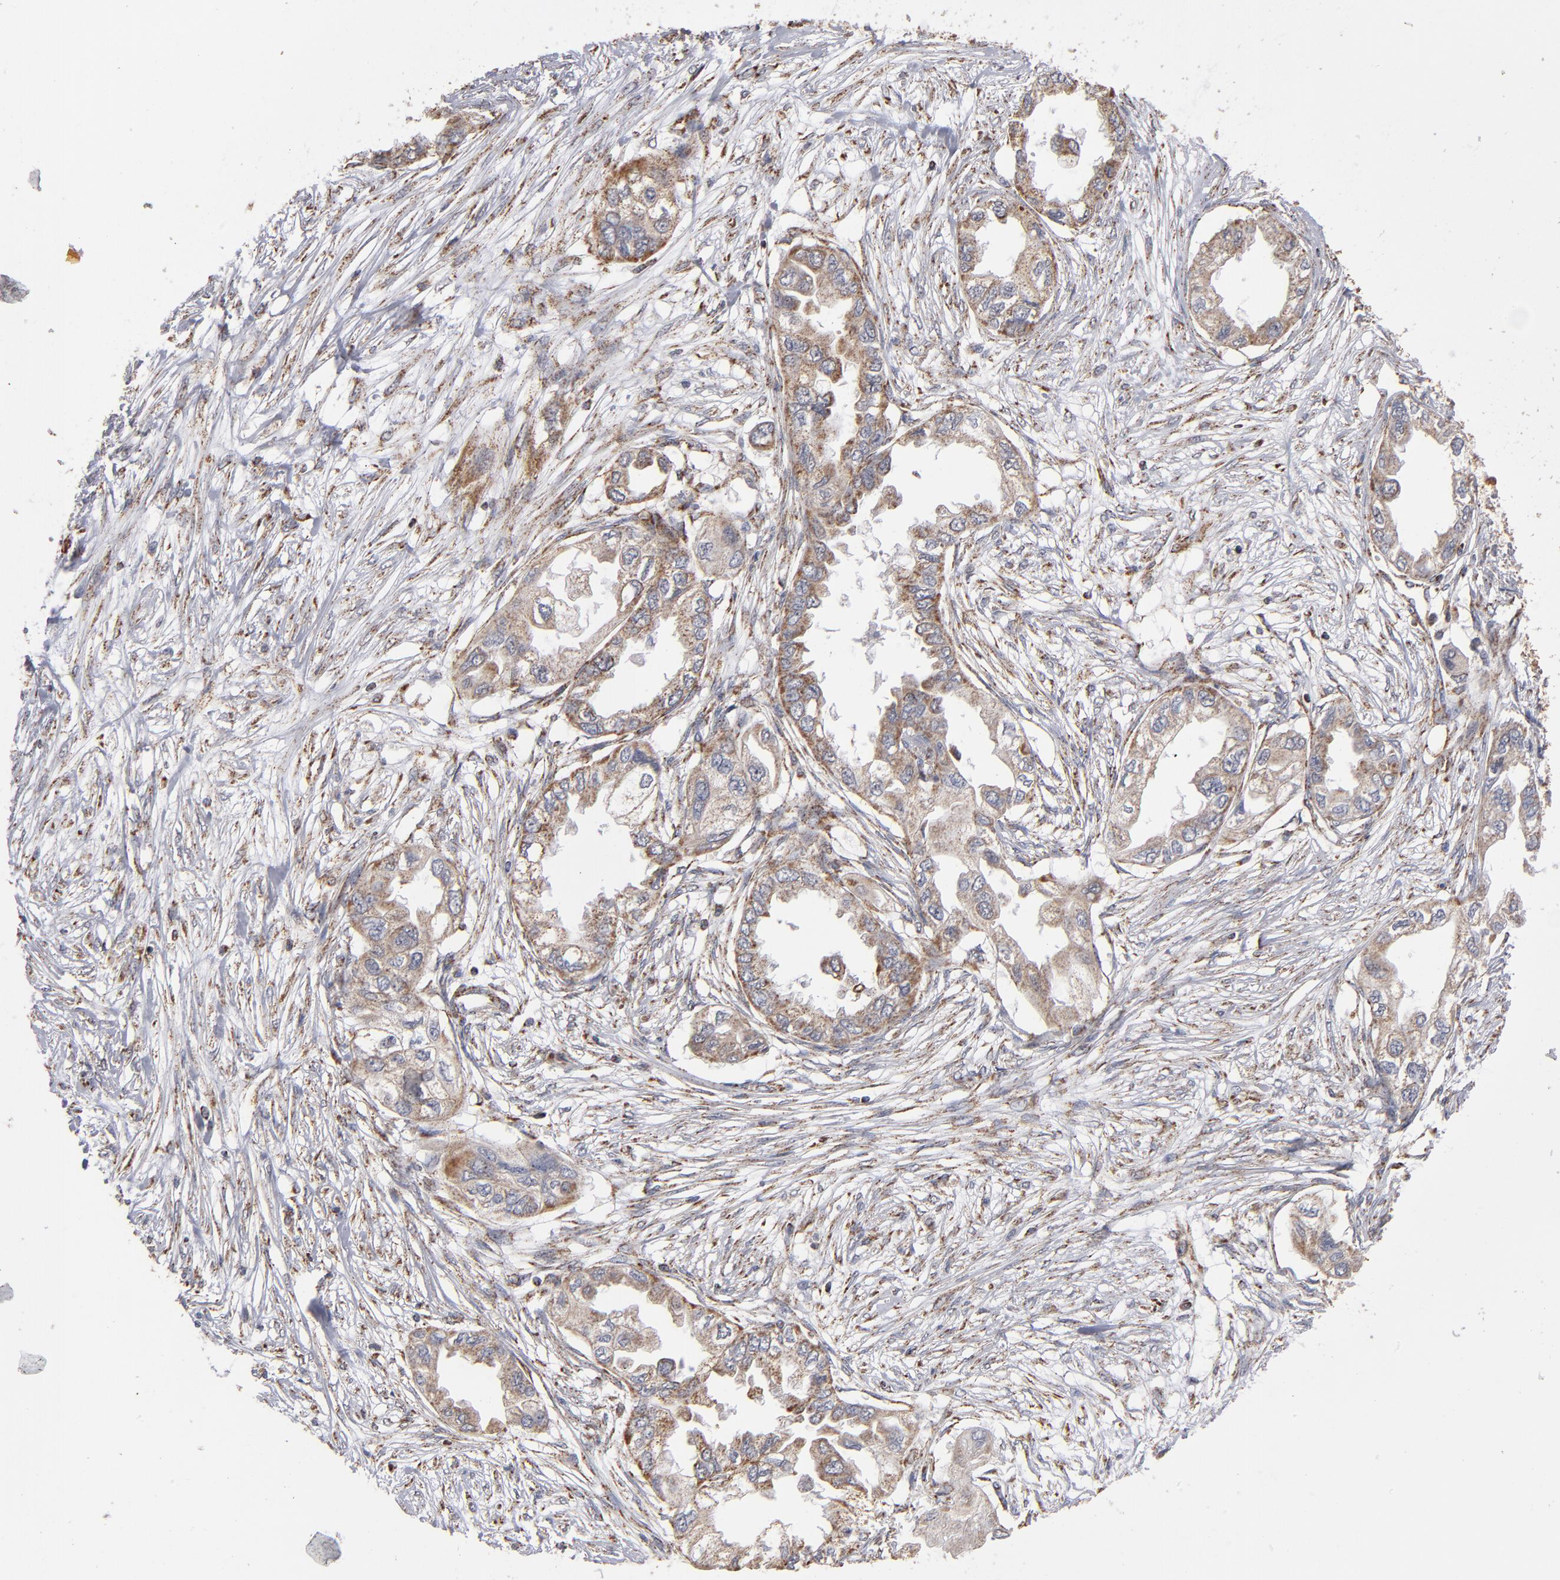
{"staining": {"intensity": "moderate", "quantity": ">75%", "location": "cytoplasmic/membranous"}, "tissue": "endometrial cancer", "cell_type": "Tumor cells", "image_type": "cancer", "snomed": [{"axis": "morphology", "description": "Adenocarcinoma, NOS"}, {"axis": "topography", "description": "Endometrium"}], "caption": "Moderate cytoplasmic/membranous expression for a protein is seen in approximately >75% of tumor cells of endometrial cancer (adenocarcinoma) using IHC.", "gene": "MIPOL1", "patient": {"sex": "female", "age": 67}}